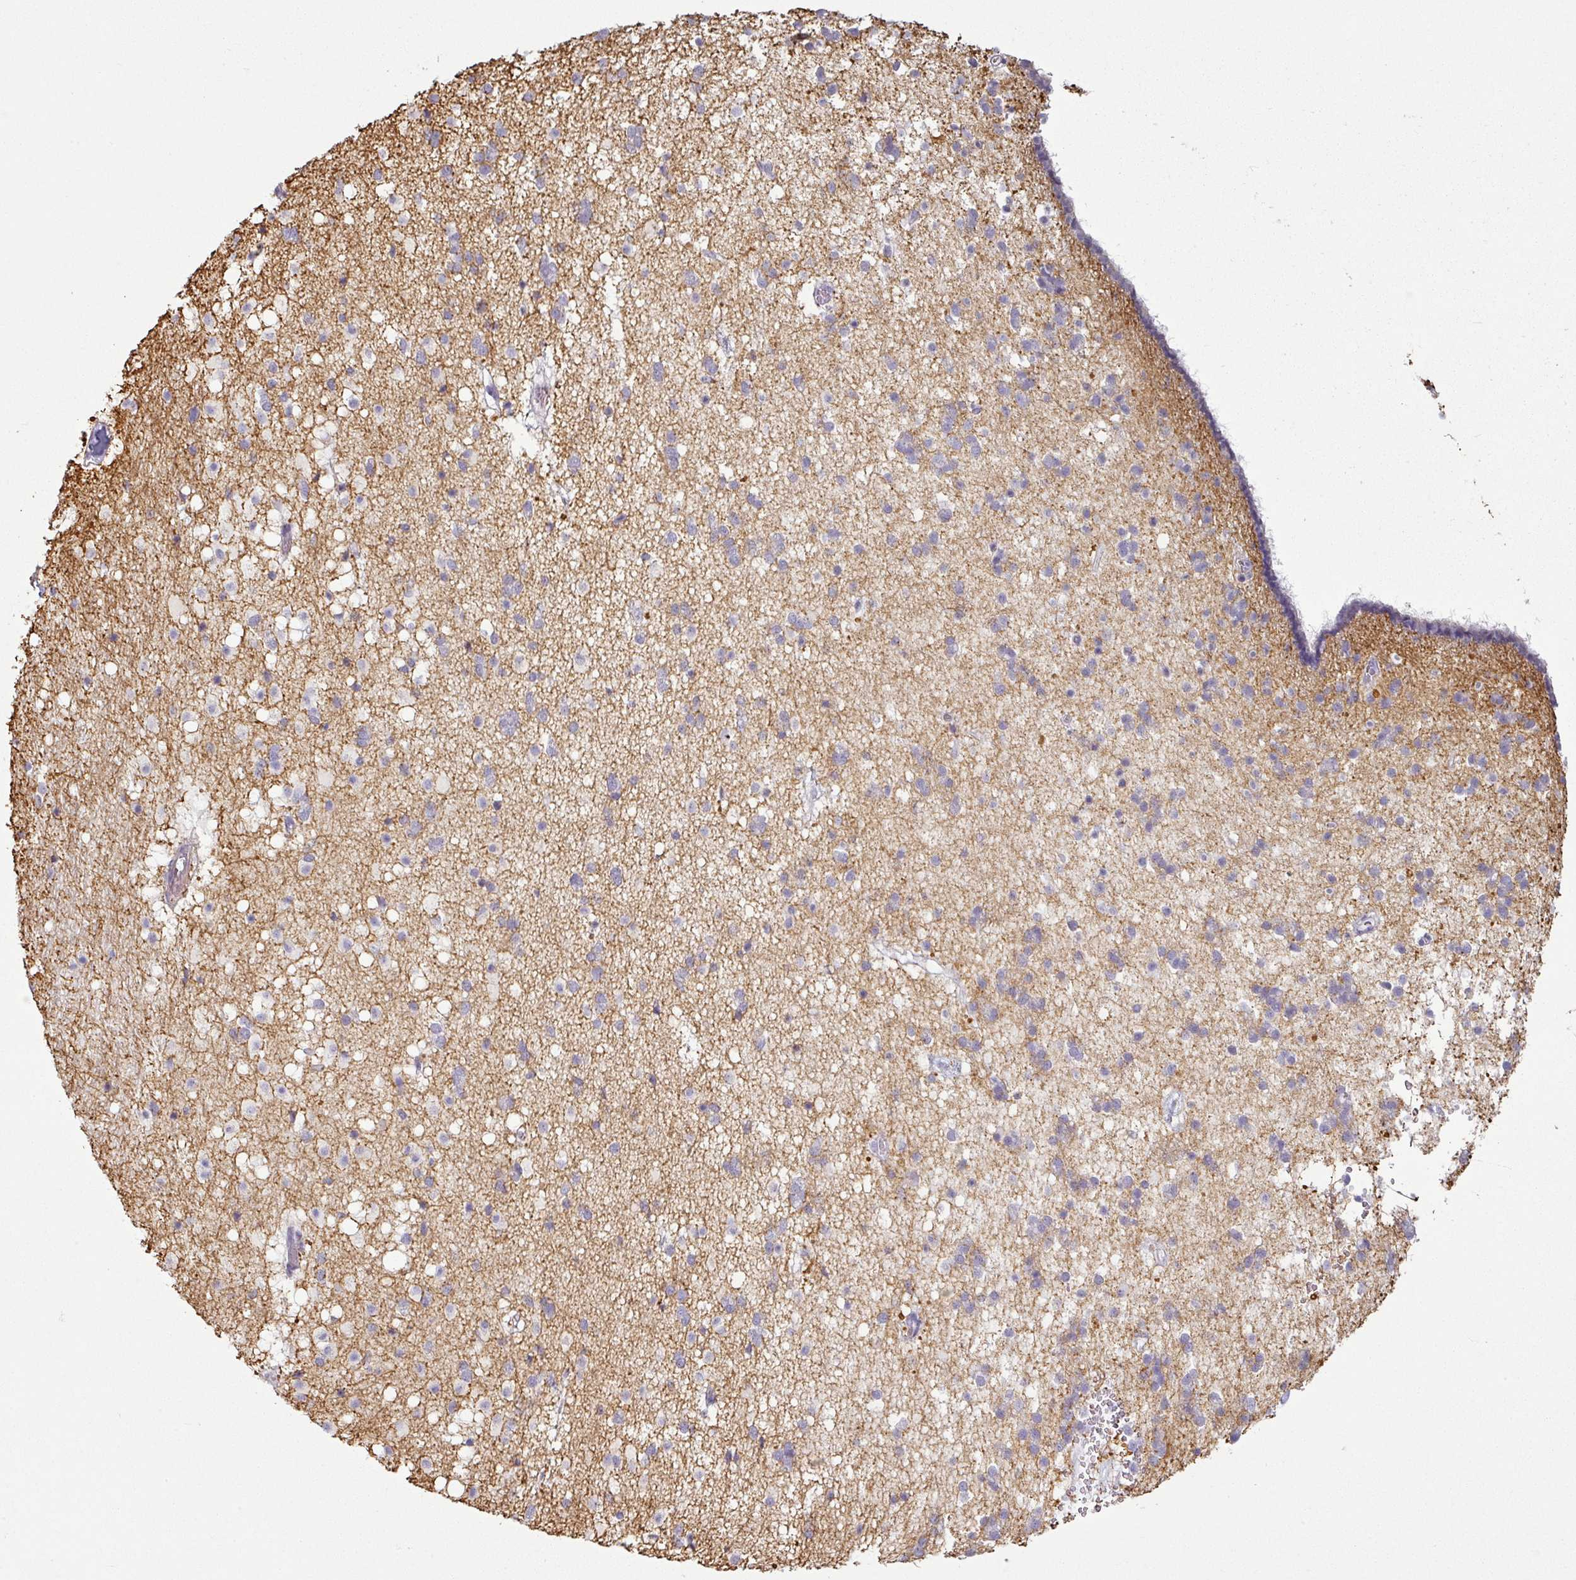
{"staining": {"intensity": "weak", "quantity": "25%-75%", "location": "cytoplasmic/membranous"}, "tissue": "caudate", "cell_type": "Glial cells", "image_type": "normal", "snomed": [{"axis": "morphology", "description": "Normal tissue, NOS"}, {"axis": "topography", "description": "Lateral ventricle wall"}], "caption": "The micrograph shows immunohistochemical staining of normal caudate. There is weak cytoplasmic/membranous staining is present in approximately 25%-75% of glial cells. (Stains: DAB in brown, nuclei in blue, Microscopy: brightfield microscopy at high magnification).", "gene": "OR52D1", "patient": {"sex": "male", "age": 37}}